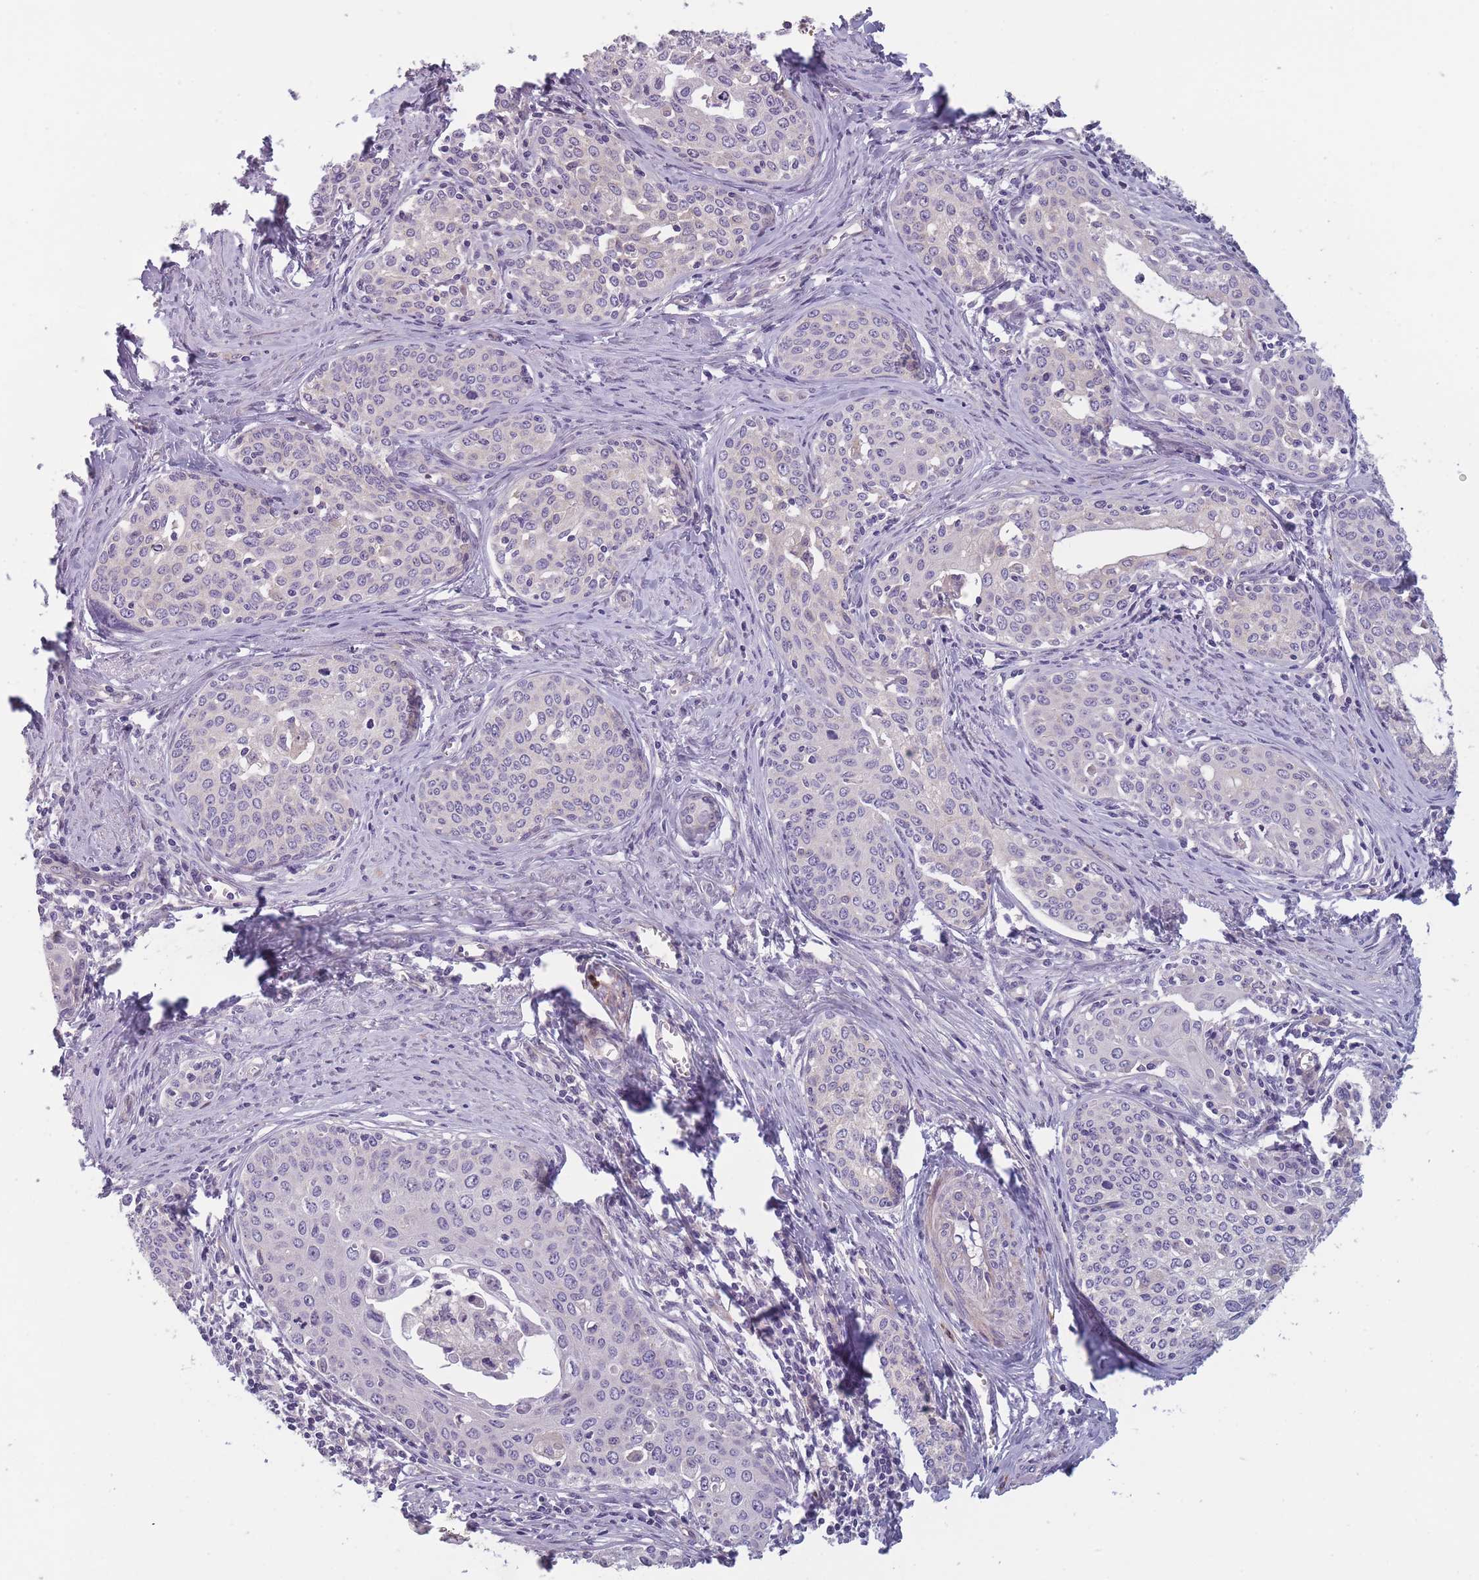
{"staining": {"intensity": "negative", "quantity": "none", "location": "none"}, "tissue": "cervical cancer", "cell_type": "Tumor cells", "image_type": "cancer", "snomed": [{"axis": "morphology", "description": "Squamous cell carcinoma, NOS"}, {"axis": "morphology", "description": "Adenocarcinoma, NOS"}, {"axis": "topography", "description": "Cervix"}], "caption": "High magnification brightfield microscopy of cervical squamous cell carcinoma stained with DAB (3,3'-diaminobenzidine) (brown) and counterstained with hematoxylin (blue): tumor cells show no significant expression.", "gene": "FAM83F", "patient": {"sex": "female", "age": 52}}